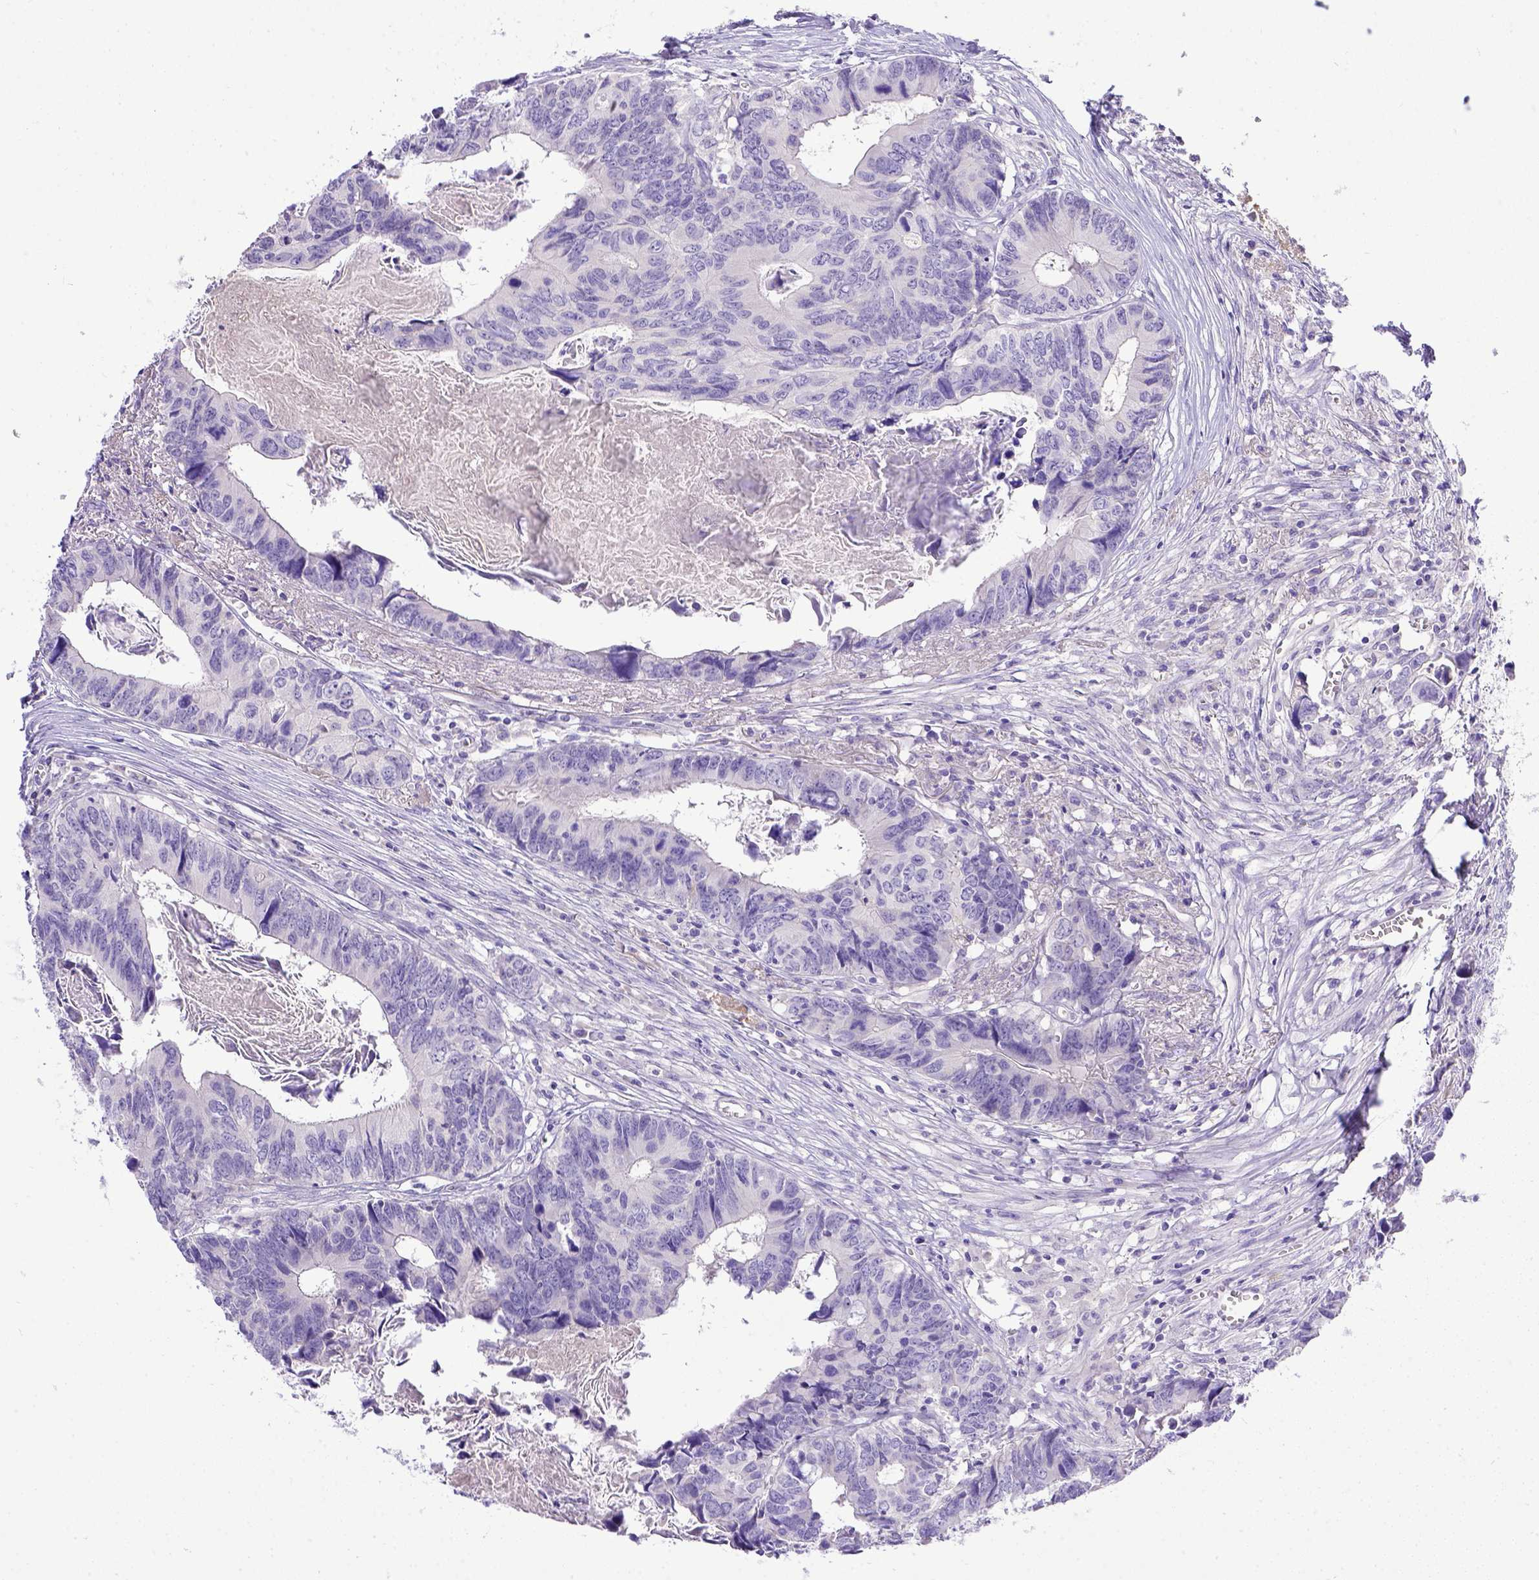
{"staining": {"intensity": "negative", "quantity": "none", "location": "none"}, "tissue": "colorectal cancer", "cell_type": "Tumor cells", "image_type": "cancer", "snomed": [{"axis": "morphology", "description": "Adenocarcinoma, NOS"}, {"axis": "topography", "description": "Colon"}], "caption": "A high-resolution micrograph shows immunohistochemistry staining of colorectal cancer (adenocarcinoma), which demonstrates no significant expression in tumor cells.", "gene": "BTN1A1", "patient": {"sex": "female", "age": 82}}